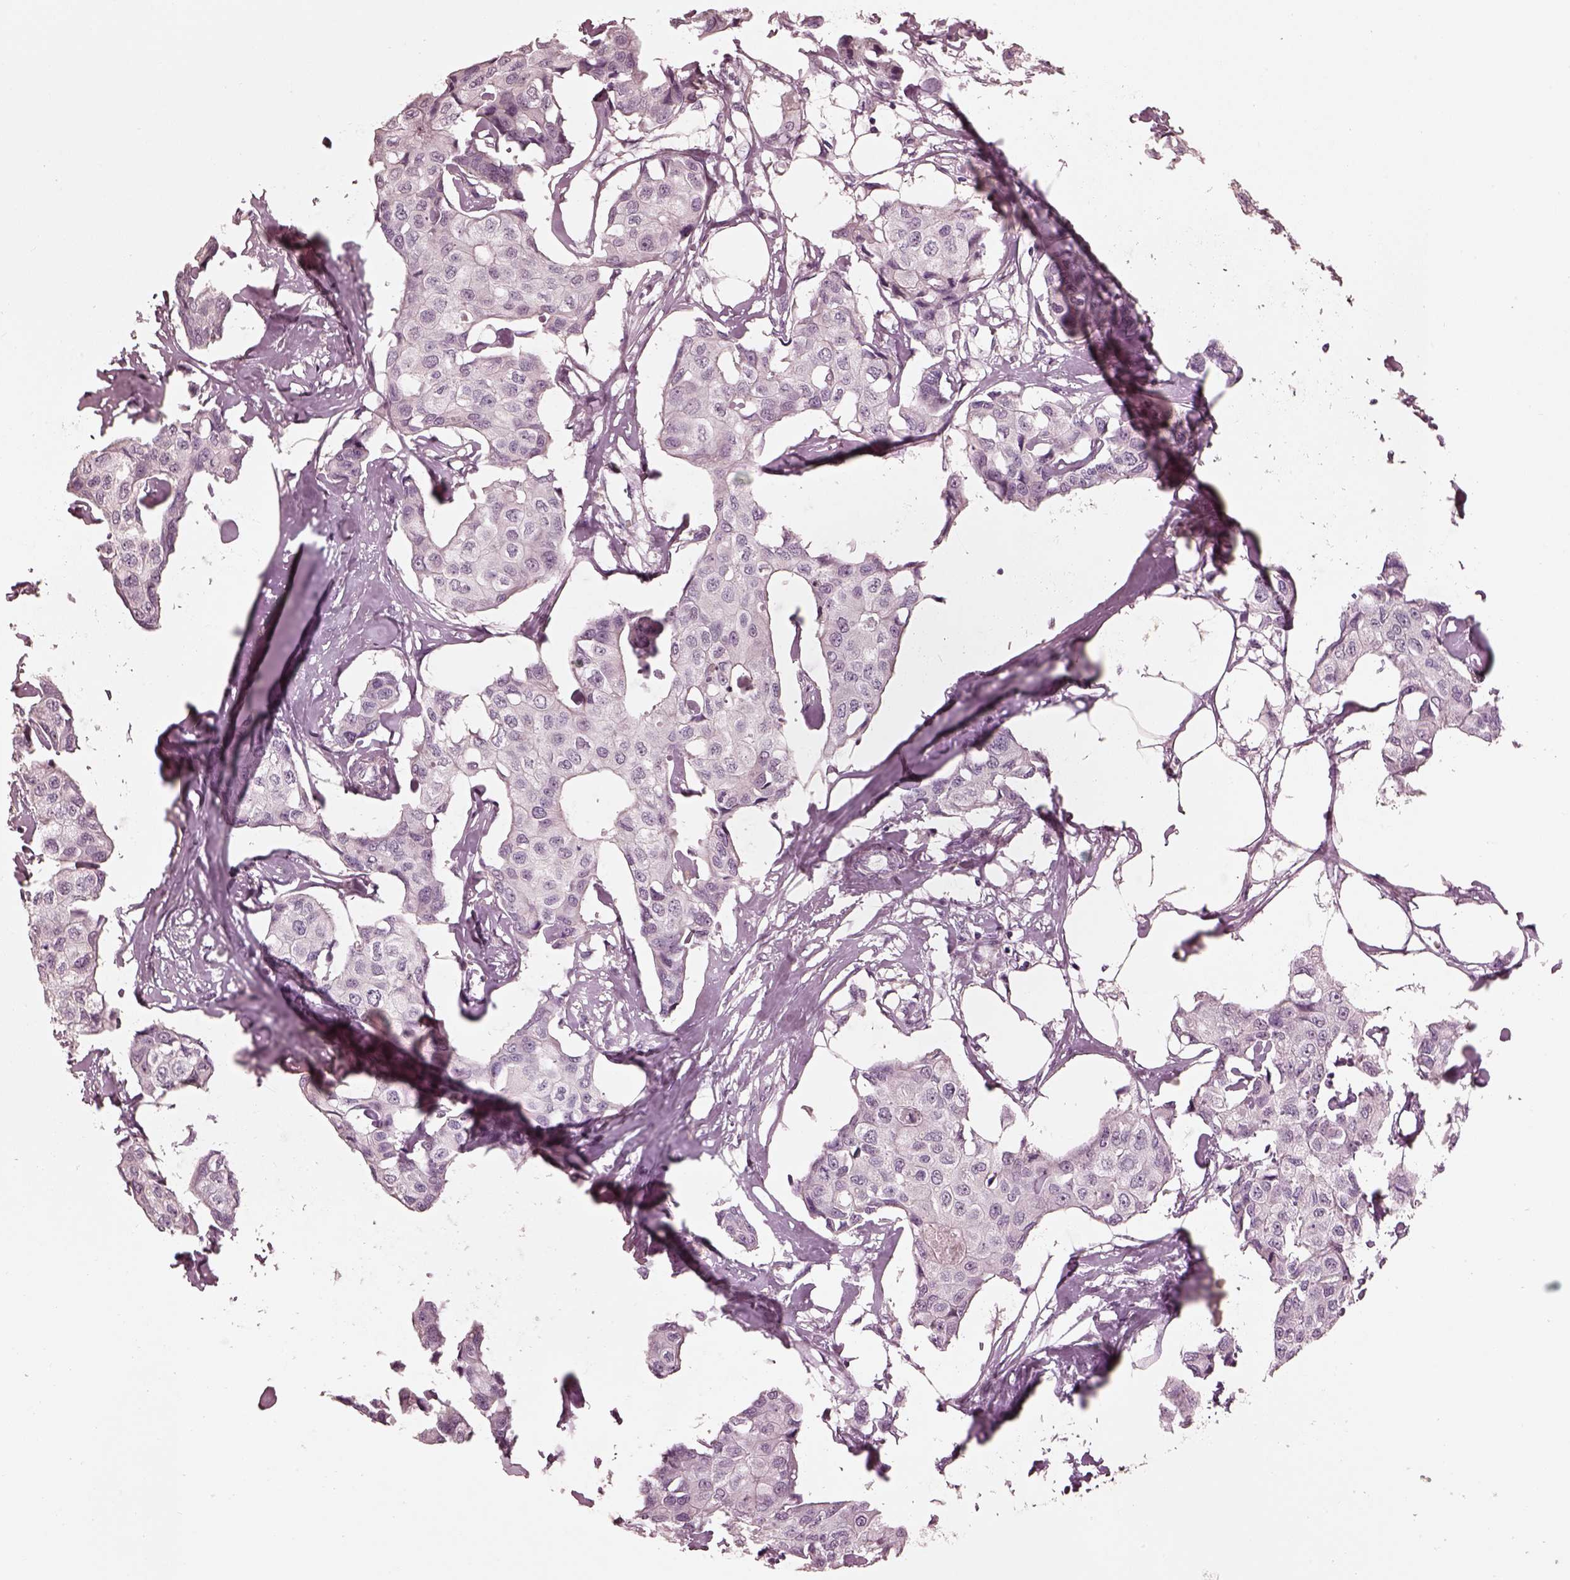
{"staining": {"intensity": "negative", "quantity": "none", "location": "none"}, "tissue": "breast cancer", "cell_type": "Tumor cells", "image_type": "cancer", "snomed": [{"axis": "morphology", "description": "Duct carcinoma"}, {"axis": "topography", "description": "Breast"}], "caption": "High magnification brightfield microscopy of breast cancer (invasive ductal carcinoma) stained with DAB (brown) and counterstained with hematoxylin (blue): tumor cells show no significant positivity.", "gene": "KCNA2", "patient": {"sex": "female", "age": 80}}